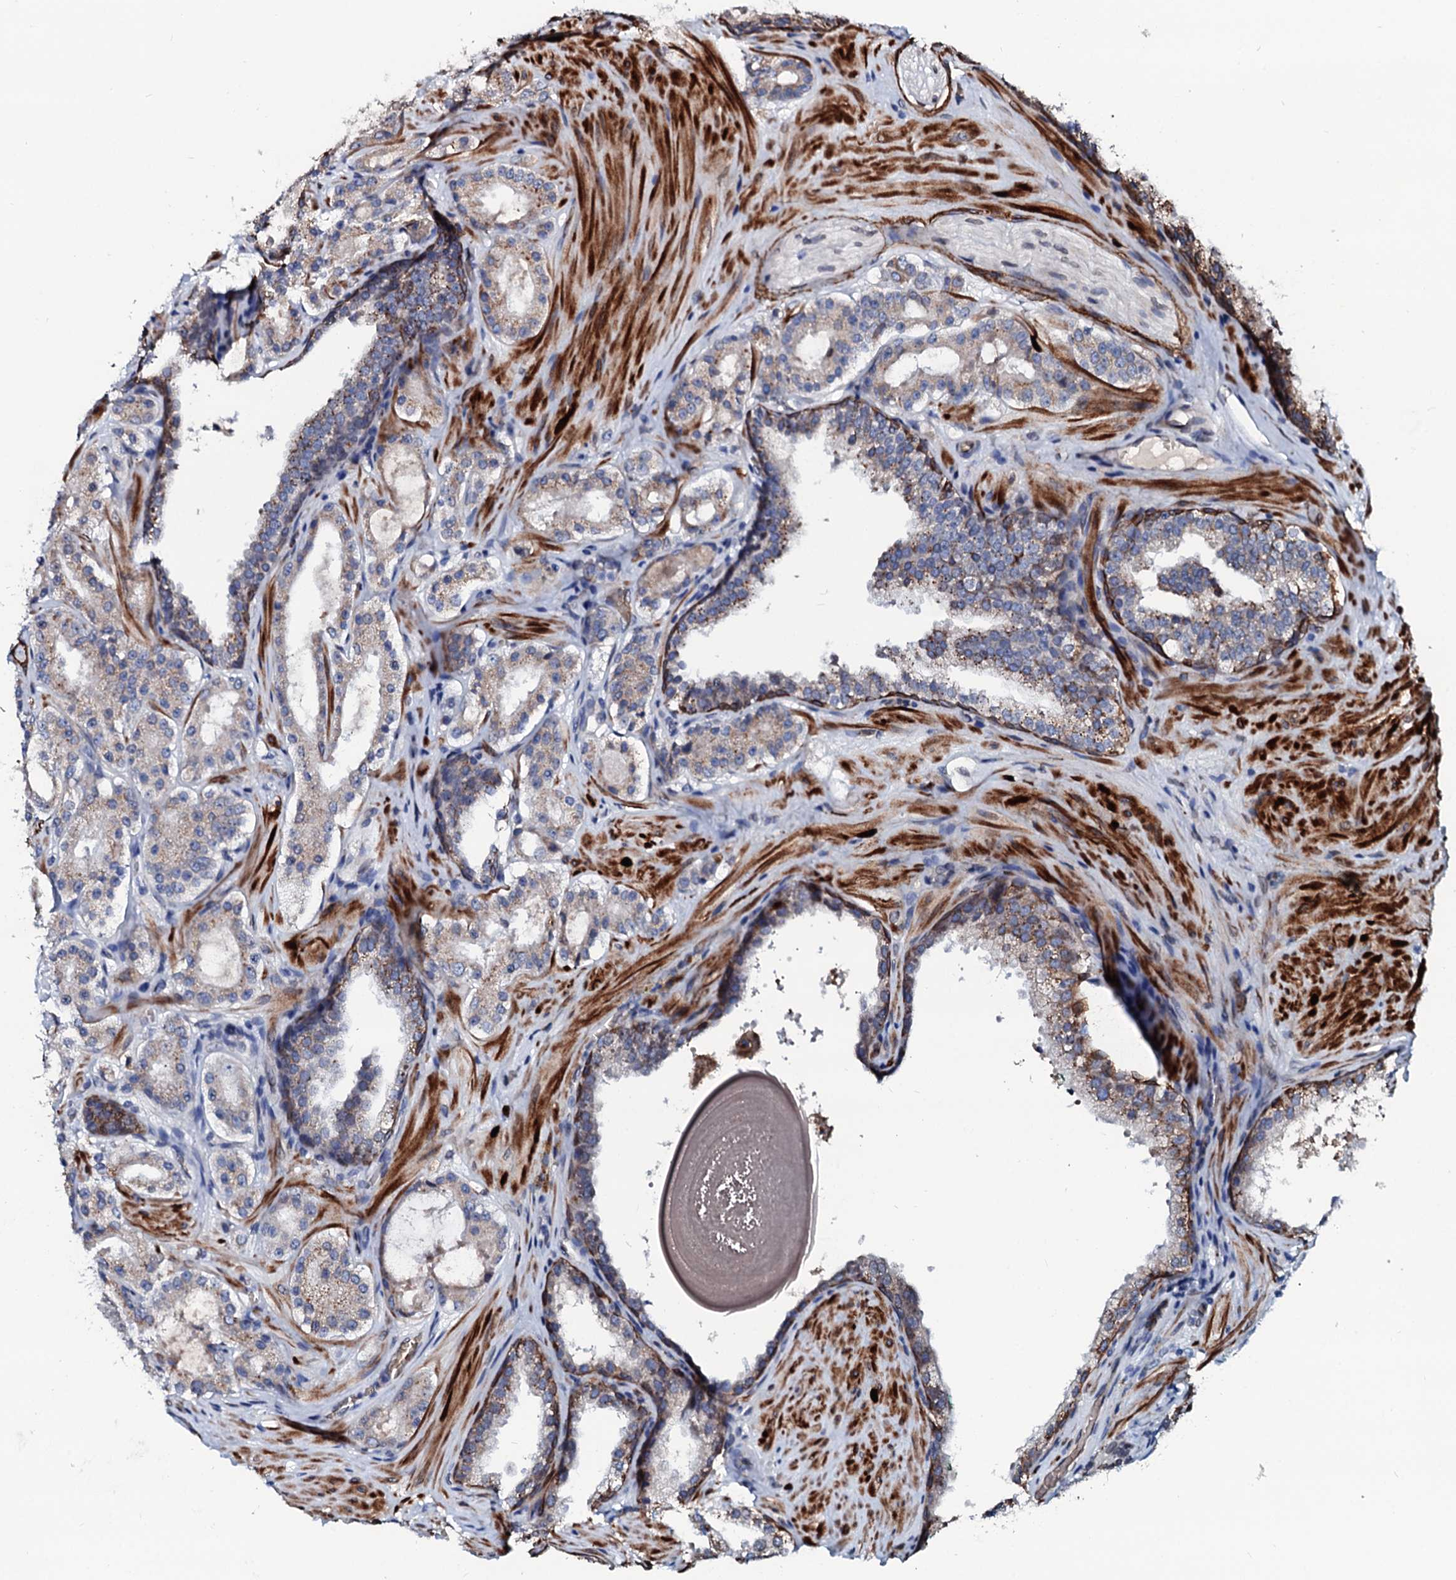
{"staining": {"intensity": "weak", "quantity": "<25%", "location": "cytoplasmic/membranous"}, "tissue": "prostate cancer", "cell_type": "Tumor cells", "image_type": "cancer", "snomed": [{"axis": "morphology", "description": "Adenocarcinoma, High grade"}, {"axis": "topography", "description": "Prostate"}], "caption": "This is an immunohistochemistry (IHC) photomicrograph of human prostate cancer (high-grade adenocarcinoma). There is no staining in tumor cells.", "gene": "NRP2", "patient": {"sex": "male", "age": 65}}